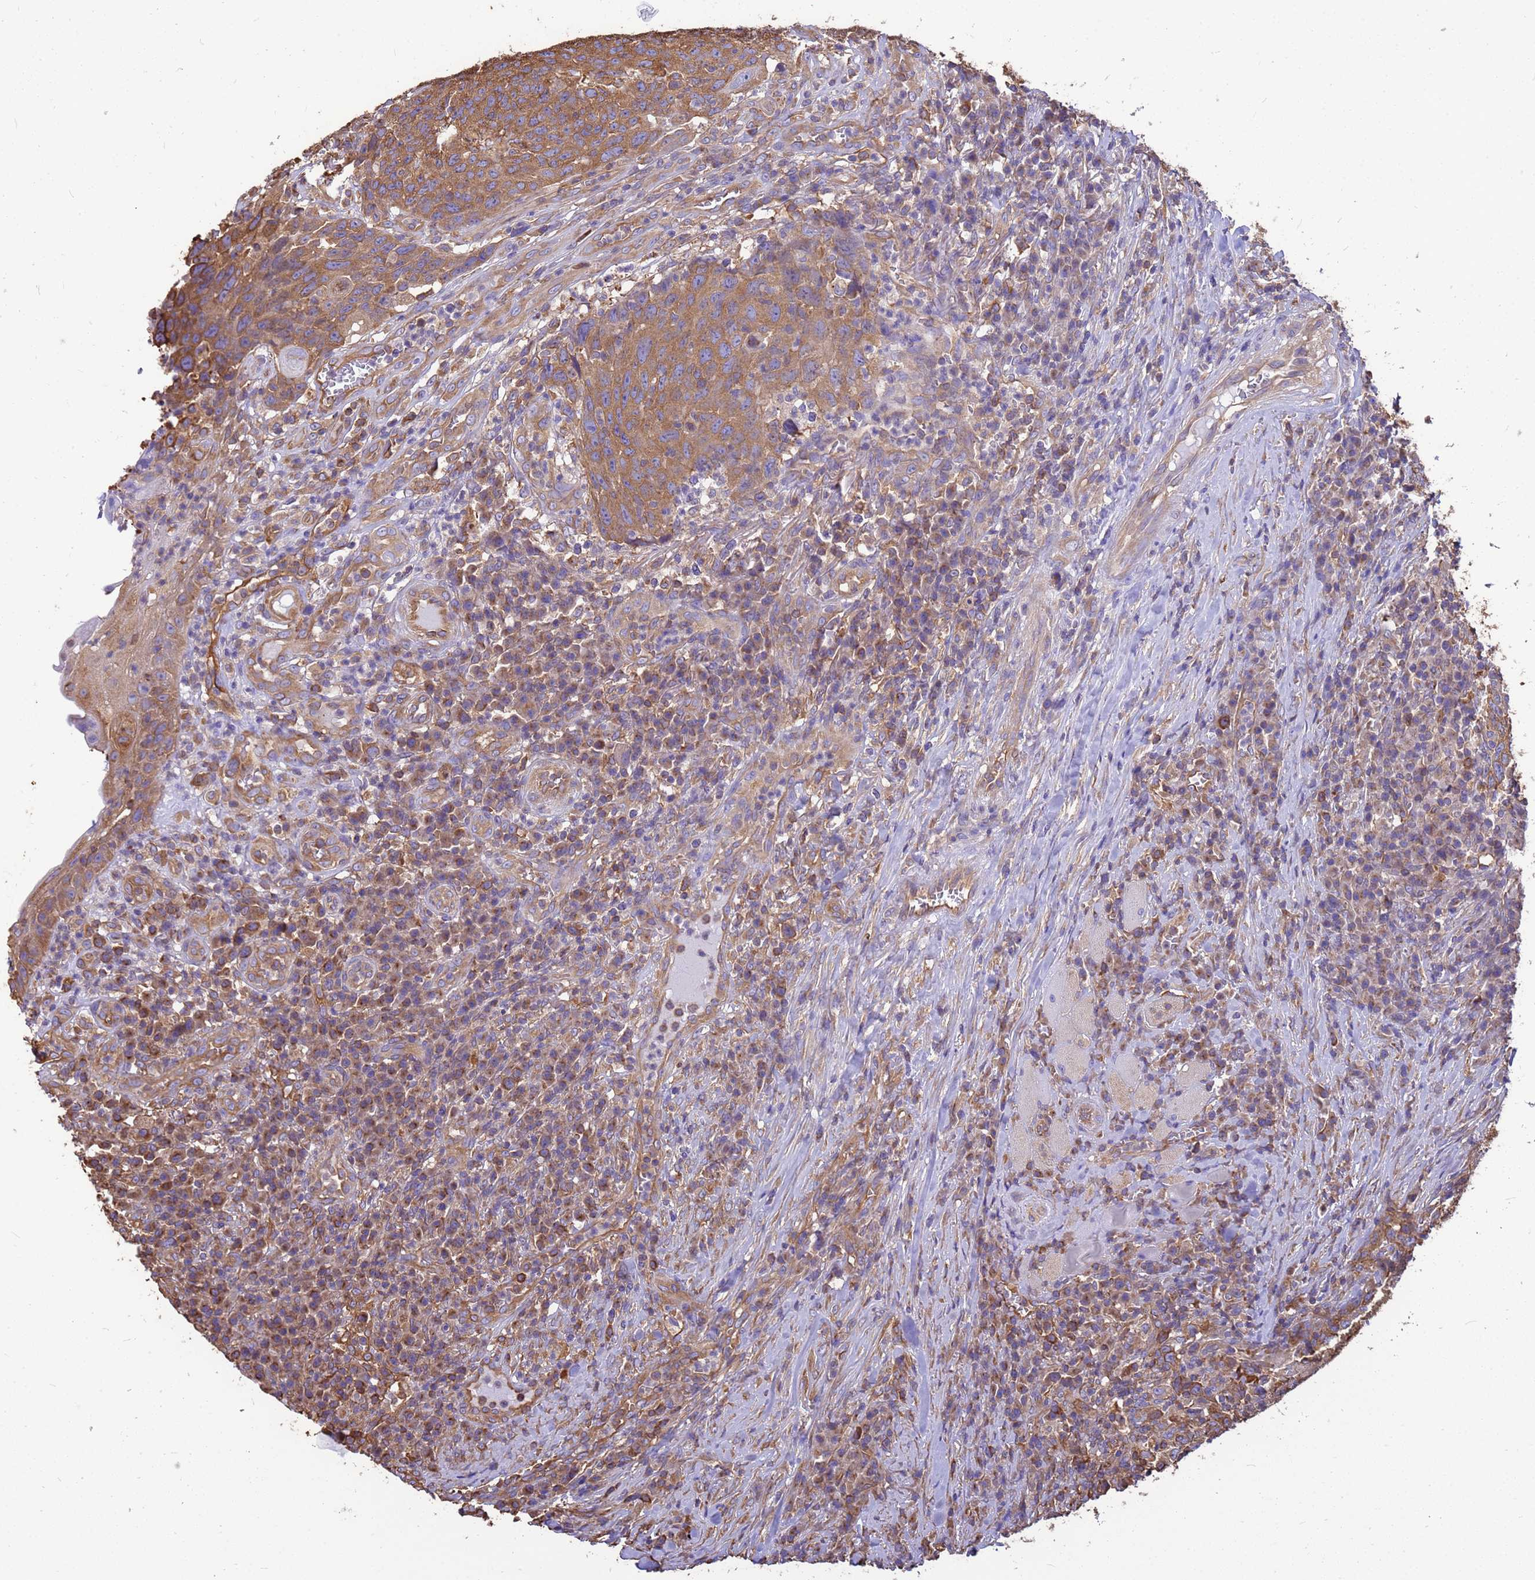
{"staining": {"intensity": "moderate", "quantity": ">75%", "location": "cytoplasmic/membranous"}, "tissue": "head and neck cancer", "cell_type": "Tumor cells", "image_type": "cancer", "snomed": [{"axis": "morphology", "description": "Squamous cell carcinoma, NOS"}, {"axis": "topography", "description": "Head-Neck"}], "caption": "Head and neck cancer (squamous cell carcinoma) was stained to show a protein in brown. There is medium levels of moderate cytoplasmic/membranous staining in about >75% of tumor cells.", "gene": "TUBB1", "patient": {"sex": "male", "age": 66}}